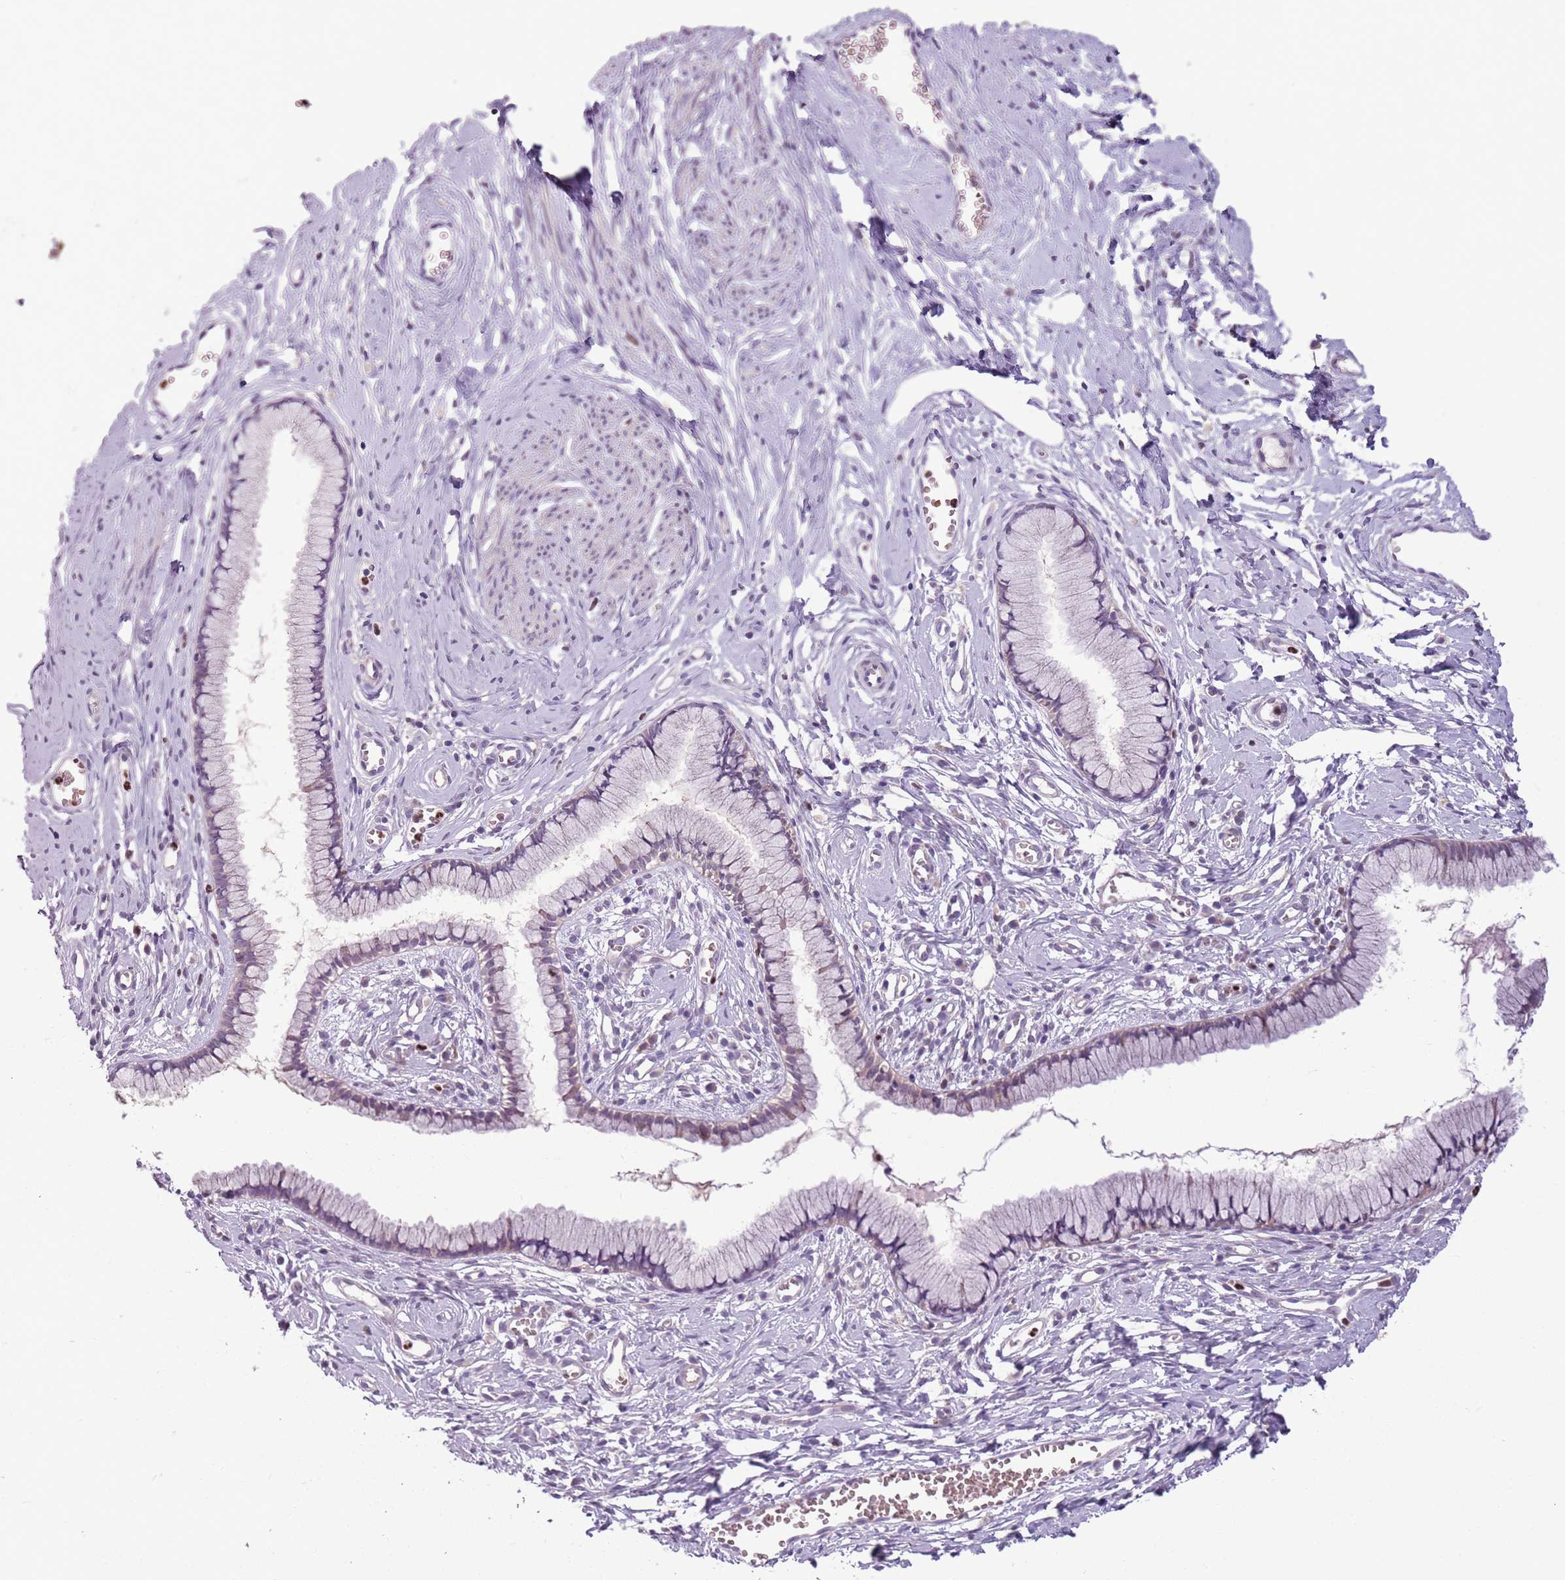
{"staining": {"intensity": "negative", "quantity": "none", "location": "none"}, "tissue": "cervix", "cell_type": "Glandular cells", "image_type": "normal", "snomed": [{"axis": "morphology", "description": "Normal tissue, NOS"}, {"axis": "topography", "description": "Cervix"}], "caption": "Cervix stained for a protein using immunohistochemistry (IHC) demonstrates no positivity glandular cells.", "gene": "ADCY7", "patient": {"sex": "female", "age": 40}}